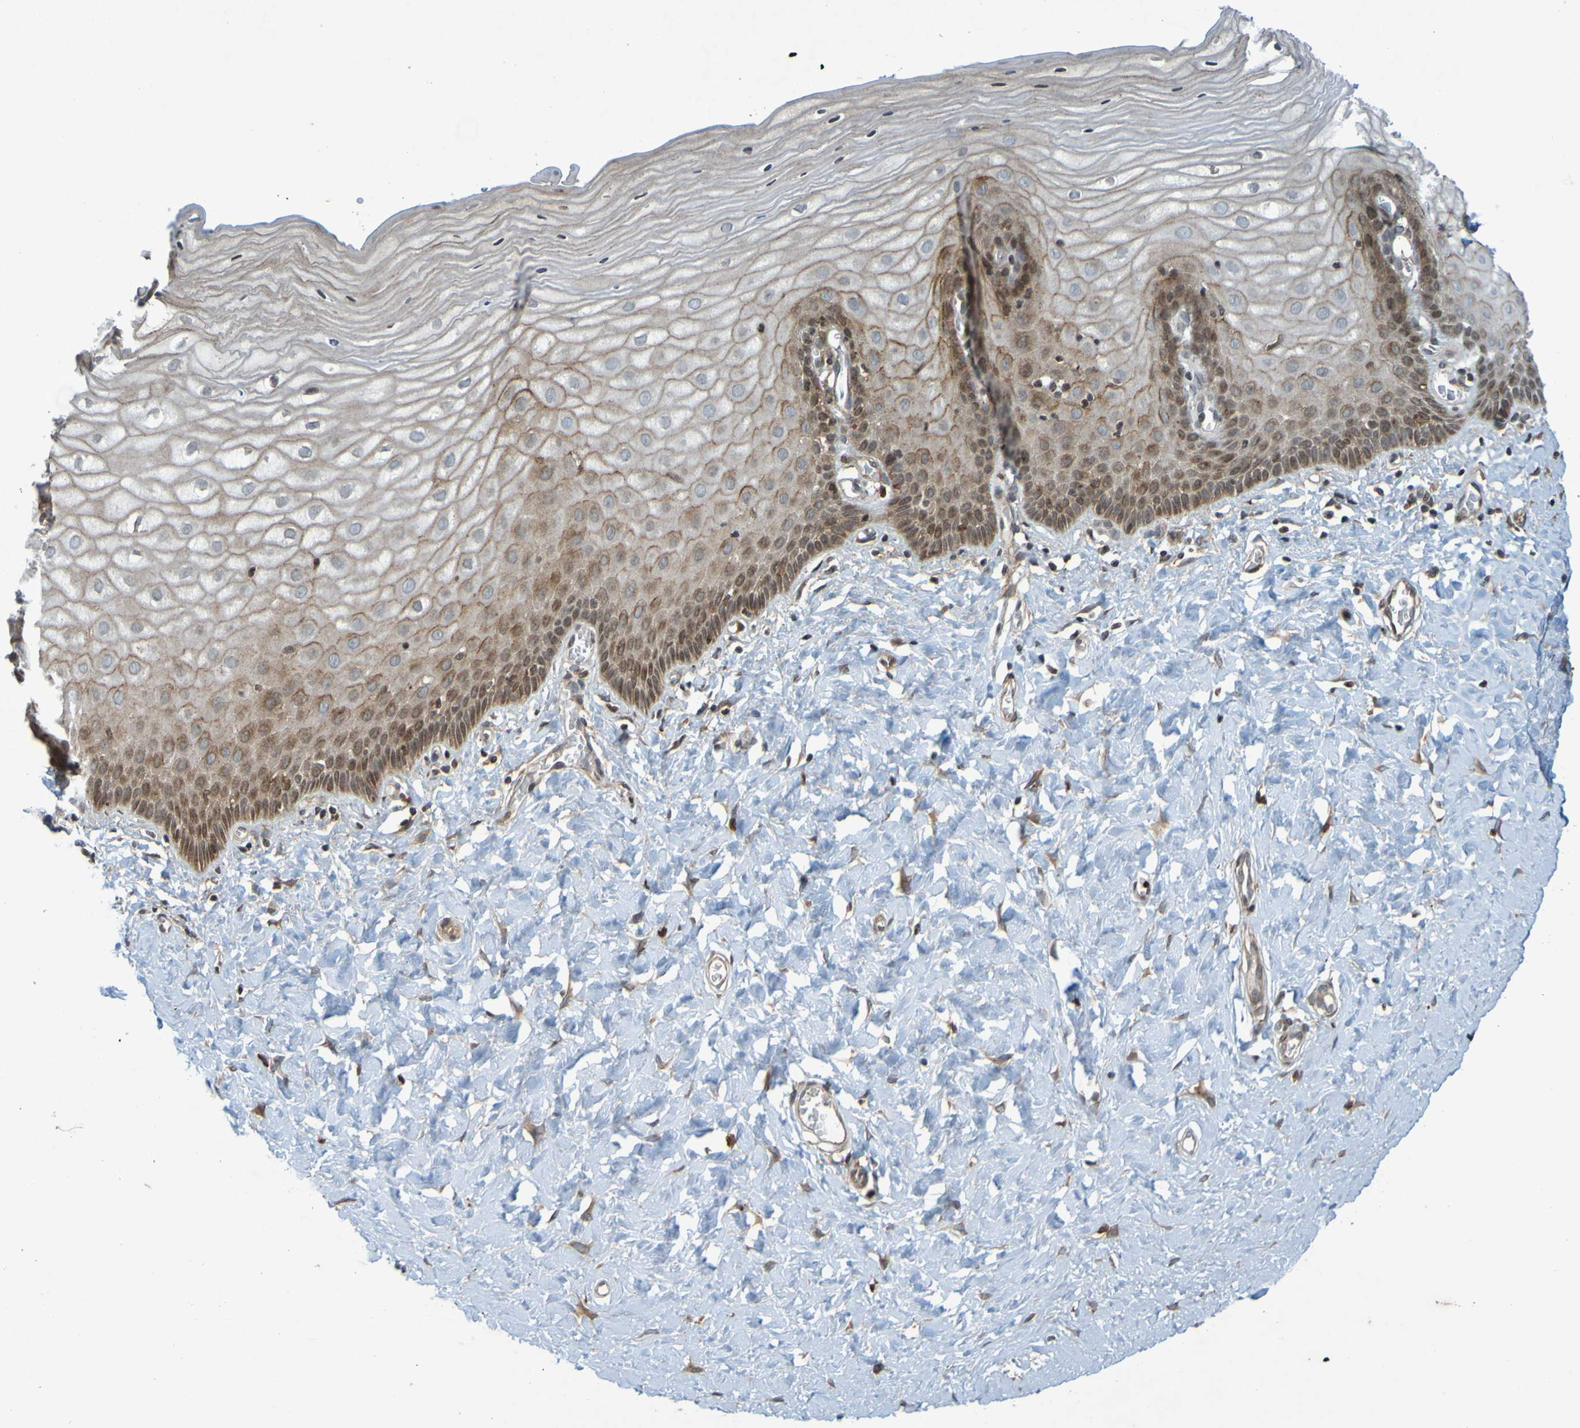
{"staining": {"intensity": "moderate", "quantity": ">75%", "location": "cytoplasmic/membranous"}, "tissue": "cervix", "cell_type": "Glandular cells", "image_type": "normal", "snomed": [{"axis": "morphology", "description": "Normal tissue, NOS"}, {"axis": "topography", "description": "Cervix"}], "caption": "High-power microscopy captured an immunohistochemistry (IHC) image of normal cervix, revealing moderate cytoplasmic/membranous positivity in about >75% of glandular cells.", "gene": "GUCY1A1", "patient": {"sex": "female", "age": 55}}